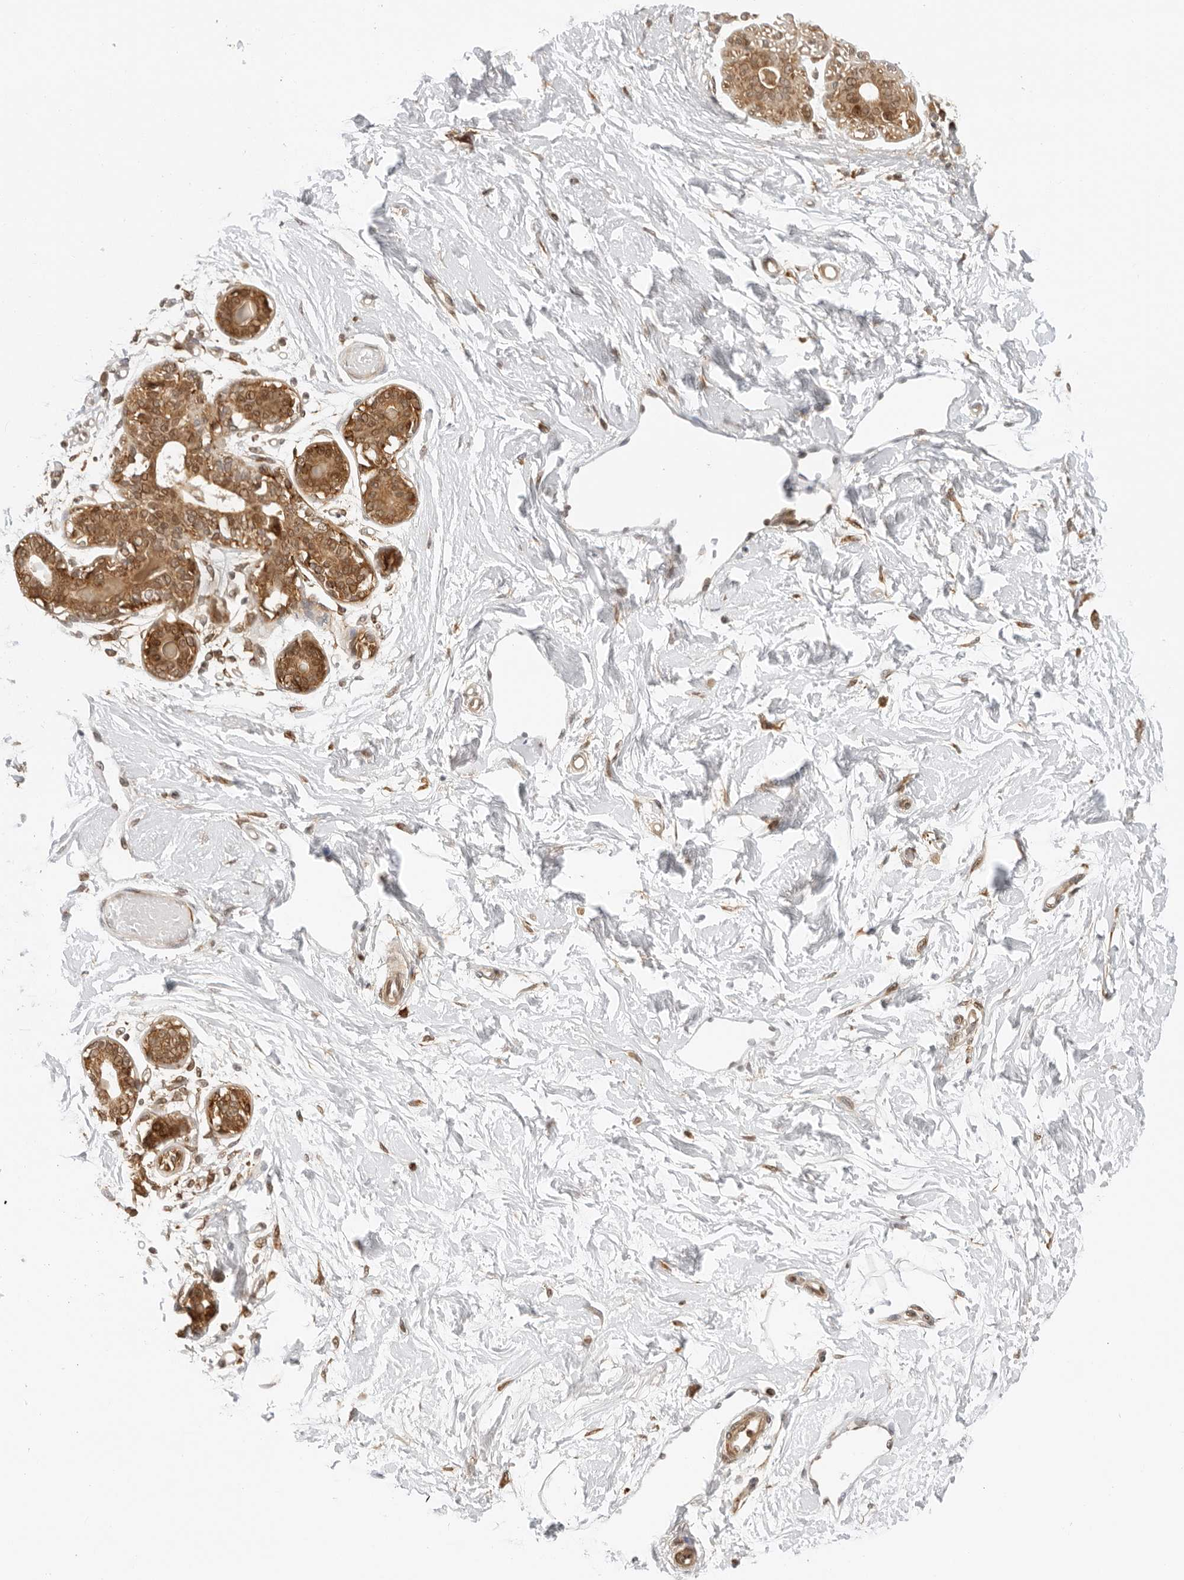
{"staining": {"intensity": "negative", "quantity": "none", "location": "none"}, "tissue": "breast", "cell_type": "Adipocytes", "image_type": "normal", "snomed": [{"axis": "morphology", "description": "Normal tissue, NOS"}, {"axis": "topography", "description": "Breast"}], "caption": "Immunohistochemistry image of unremarkable breast: human breast stained with DAB exhibits no significant protein expression in adipocytes. (Stains: DAB (3,3'-diaminobenzidine) immunohistochemistry (IHC) with hematoxylin counter stain, Microscopy: brightfield microscopy at high magnification).", "gene": "RC3H1", "patient": {"sex": "female", "age": 45}}